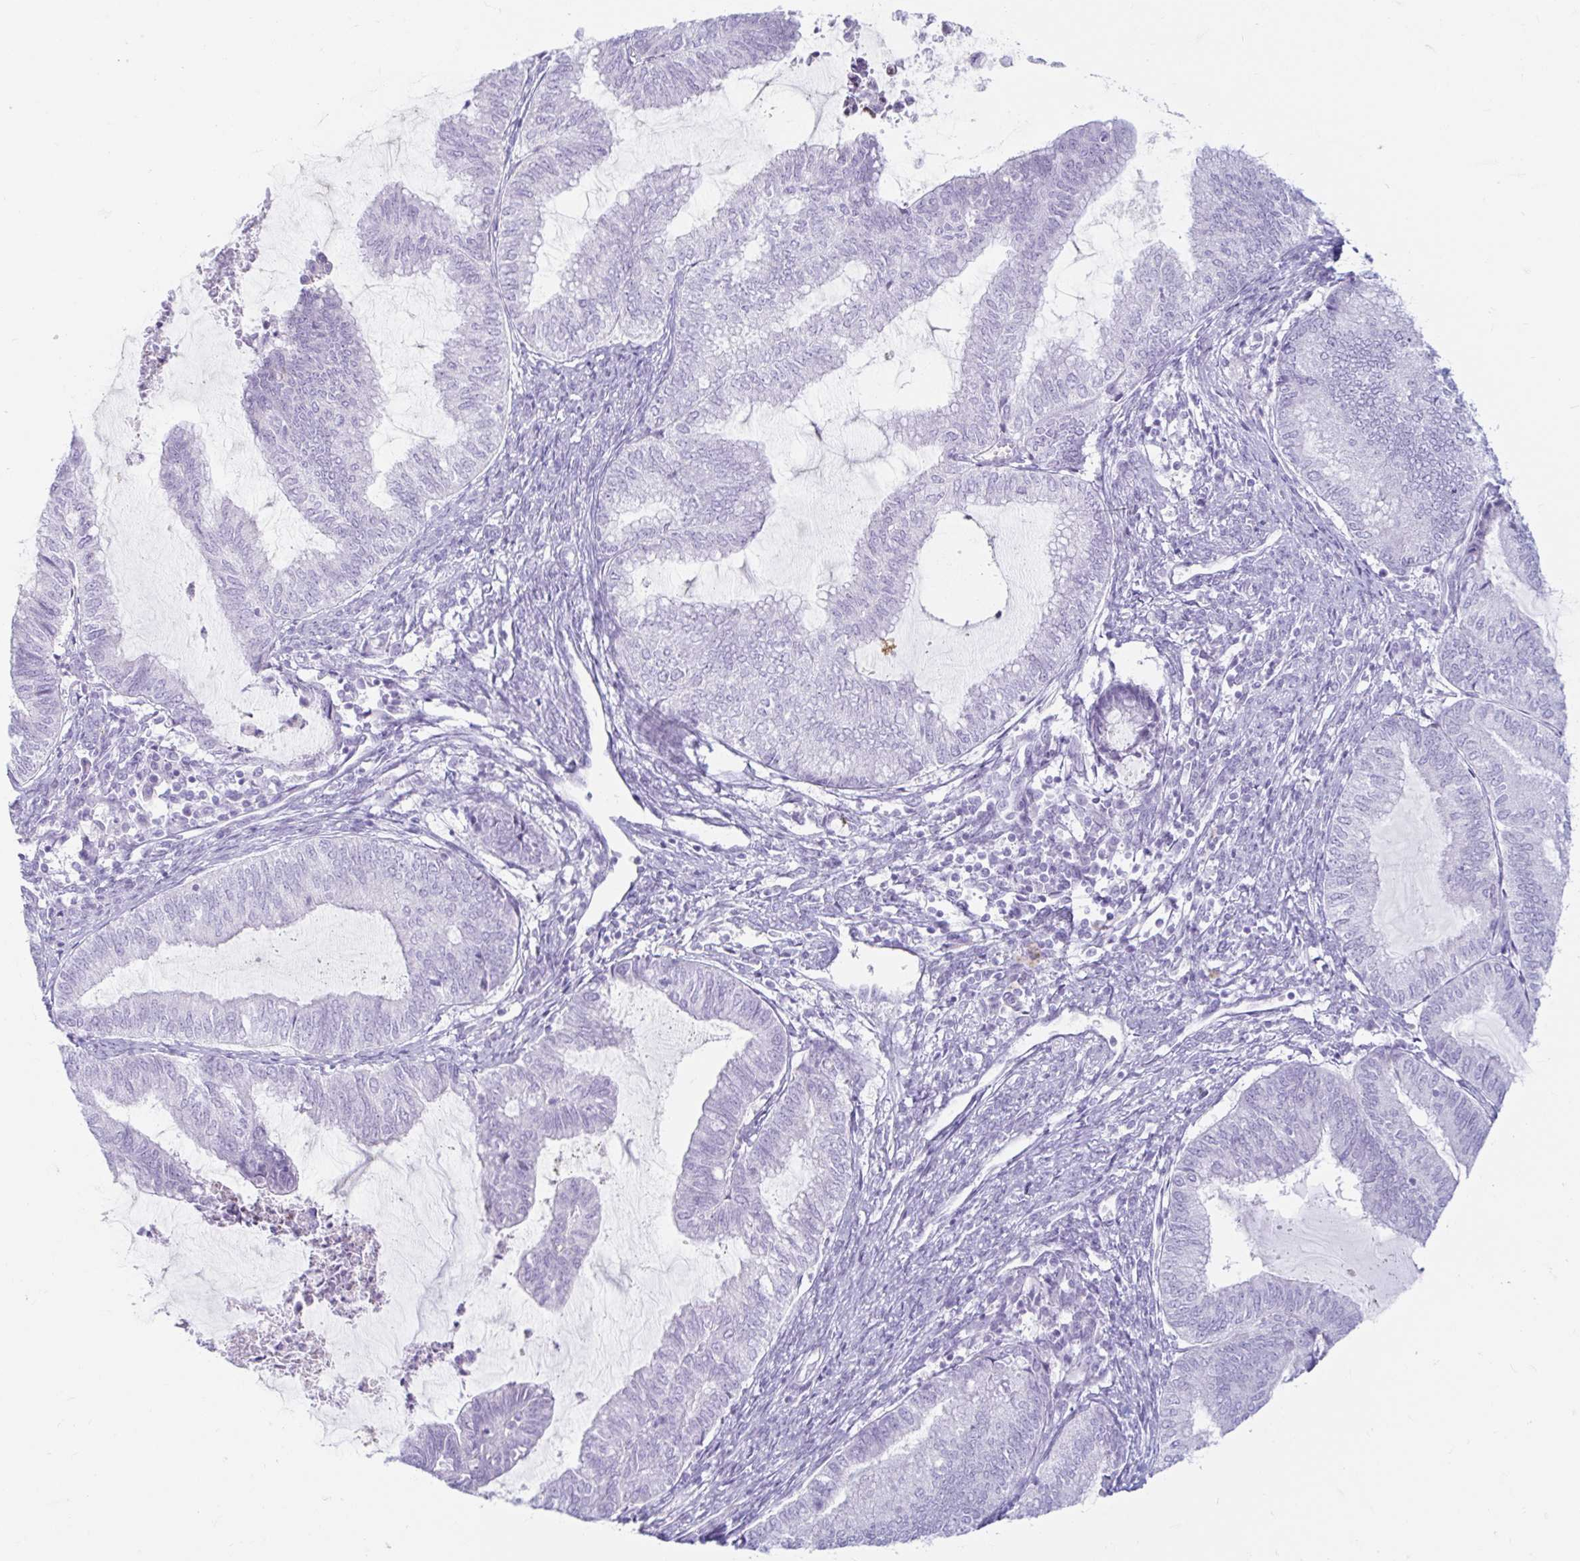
{"staining": {"intensity": "negative", "quantity": "none", "location": "none"}, "tissue": "endometrial cancer", "cell_type": "Tumor cells", "image_type": "cancer", "snomed": [{"axis": "morphology", "description": "Adenocarcinoma, NOS"}, {"axis": "topography", "description": "Endometrium"}], "caption": "Immunohistochemical staining of endometrial adenocarcinoma demonstrates no significant expression in tumor cells. (Brightfield microscopy of DAB immunohistochemistry at high magnification).", "gene": "ERICH6", "patient": {"sex": "female", "age": 79}}